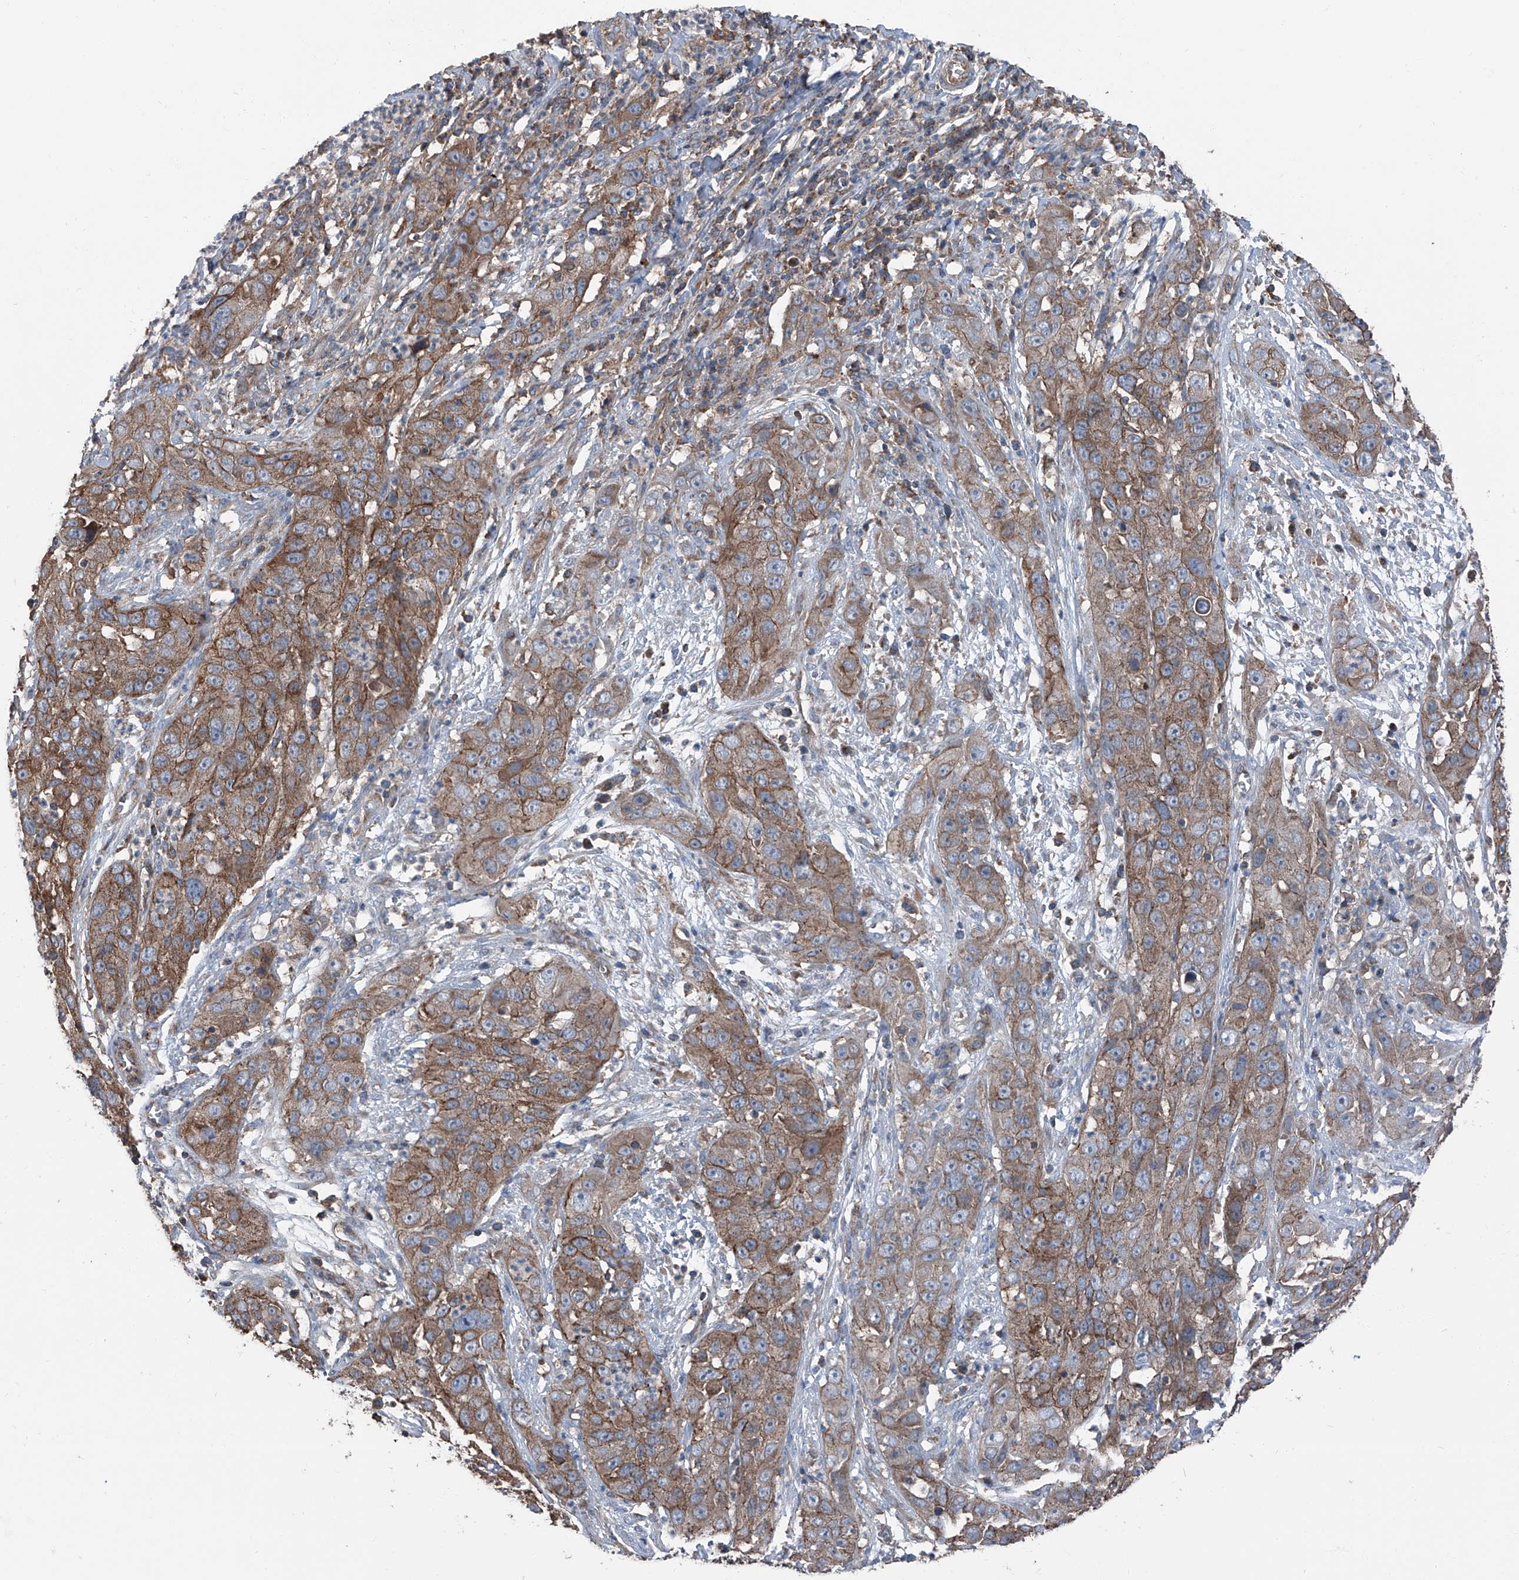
{"staining": {"intensity": "moderate", "quantity": ">75%", "location": "cytoplasmic/membranous"}, "tissue": "cervical cancer", "cell_type": "Tumor cells", "image_type": "cancer", "snomed": [{"axis": "morphology", "description": "Squamous cell carcinoma, NOS"}, {"axis": "topography", "description": "Cervix"}], "caption": "This histopathology image shows cervical cancer (squamous cell carcinoma) stained with immunohistochemistry to label a protein in brown. The cytoplasmic/membranous of tumor cells show moderate positivity for the protein. Nuclei are counter-stained blue.", "gene": "GPR142", "patient": {"sex": "female", "age": 32}}